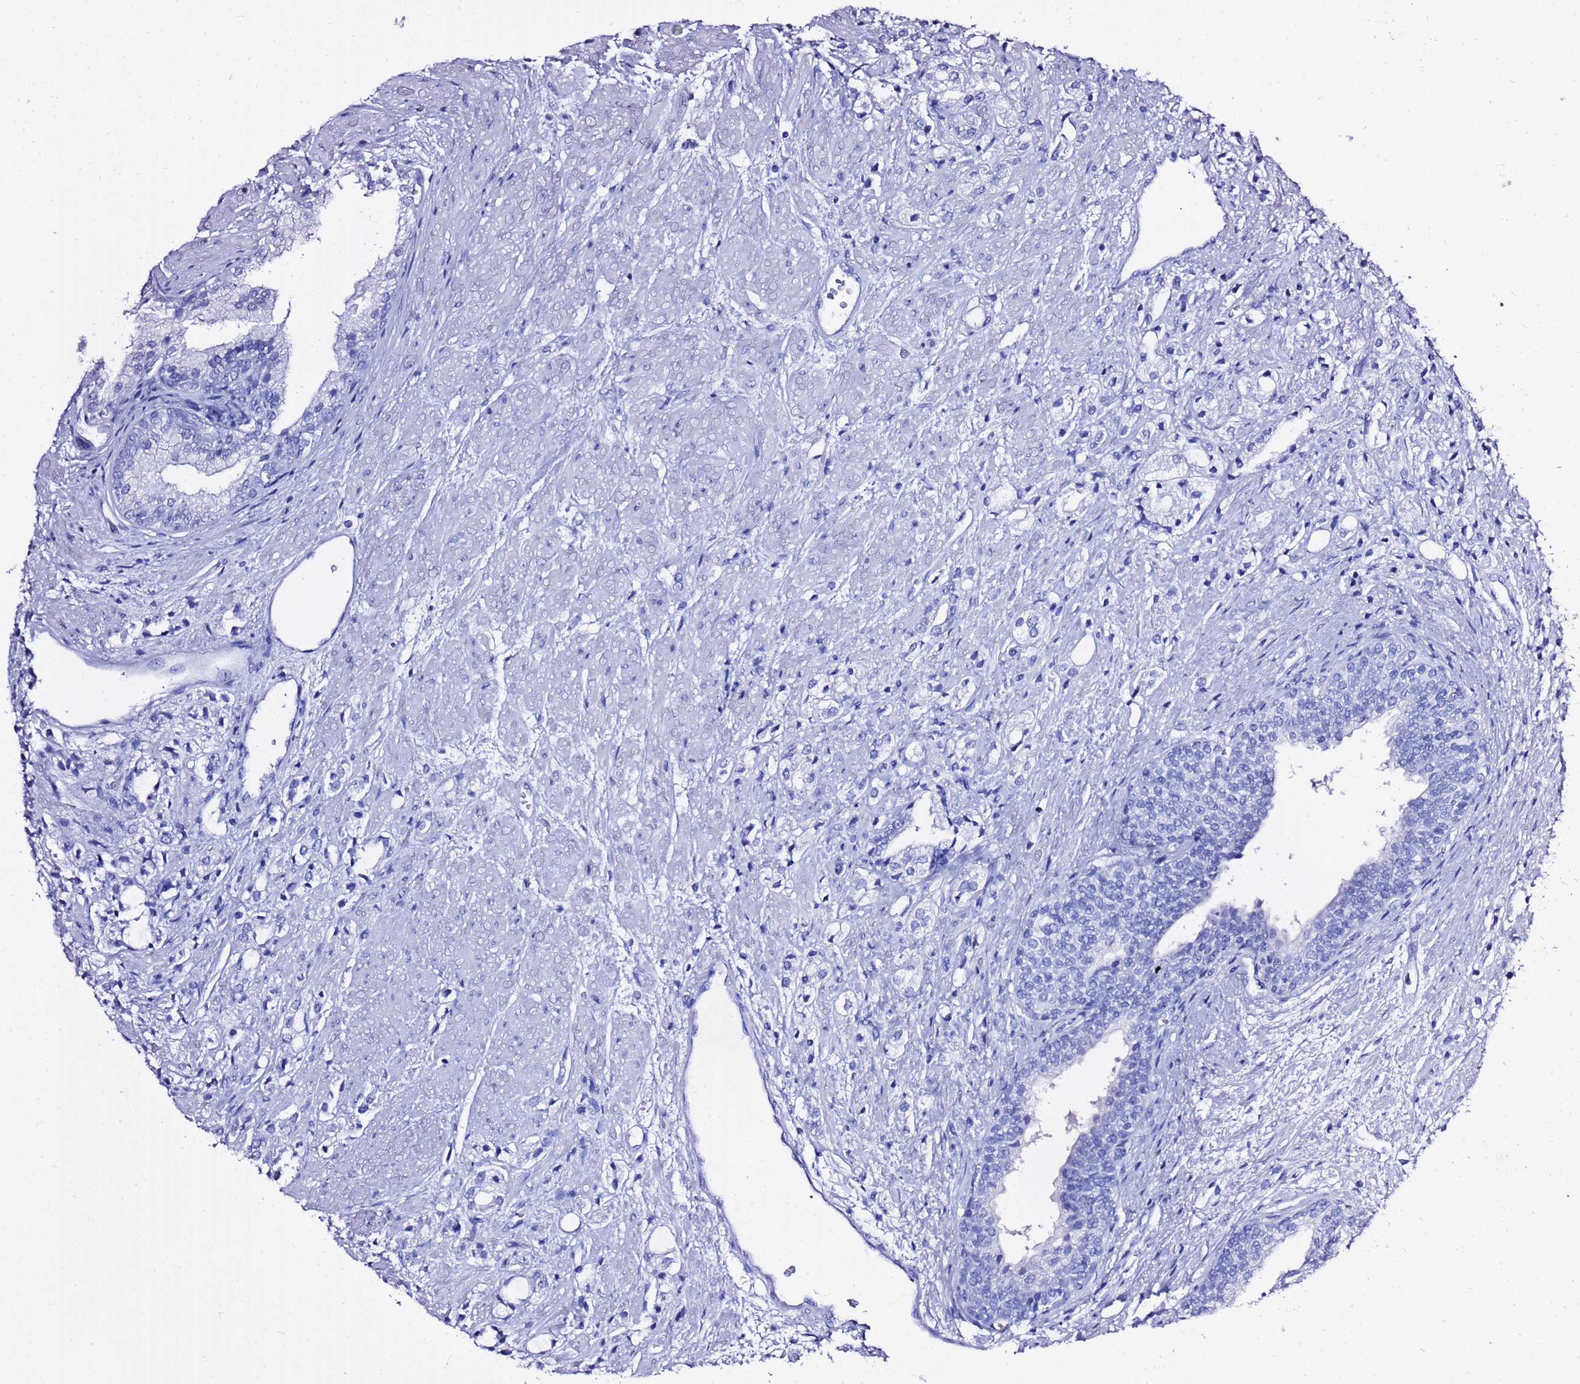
{"staining": {"intensity": "negative", "quantity": "none", "location": "none"}, "tissue": "prostate cancer", "cell_type": "Tumor cells", "image_type": "cancer", "snomed": [{"axis": "morphology", "description": "Adenocarcinoma, High grade"}, {"axis": "topography", "description": "Prostate"}], "caption": "This is an immunohistochemistry (IHC) photomicrograph of prostate cancer. There is no positivity in tumor cells.", "gene": "LIPF", "patient": {"sex": "male", "age": 50}}